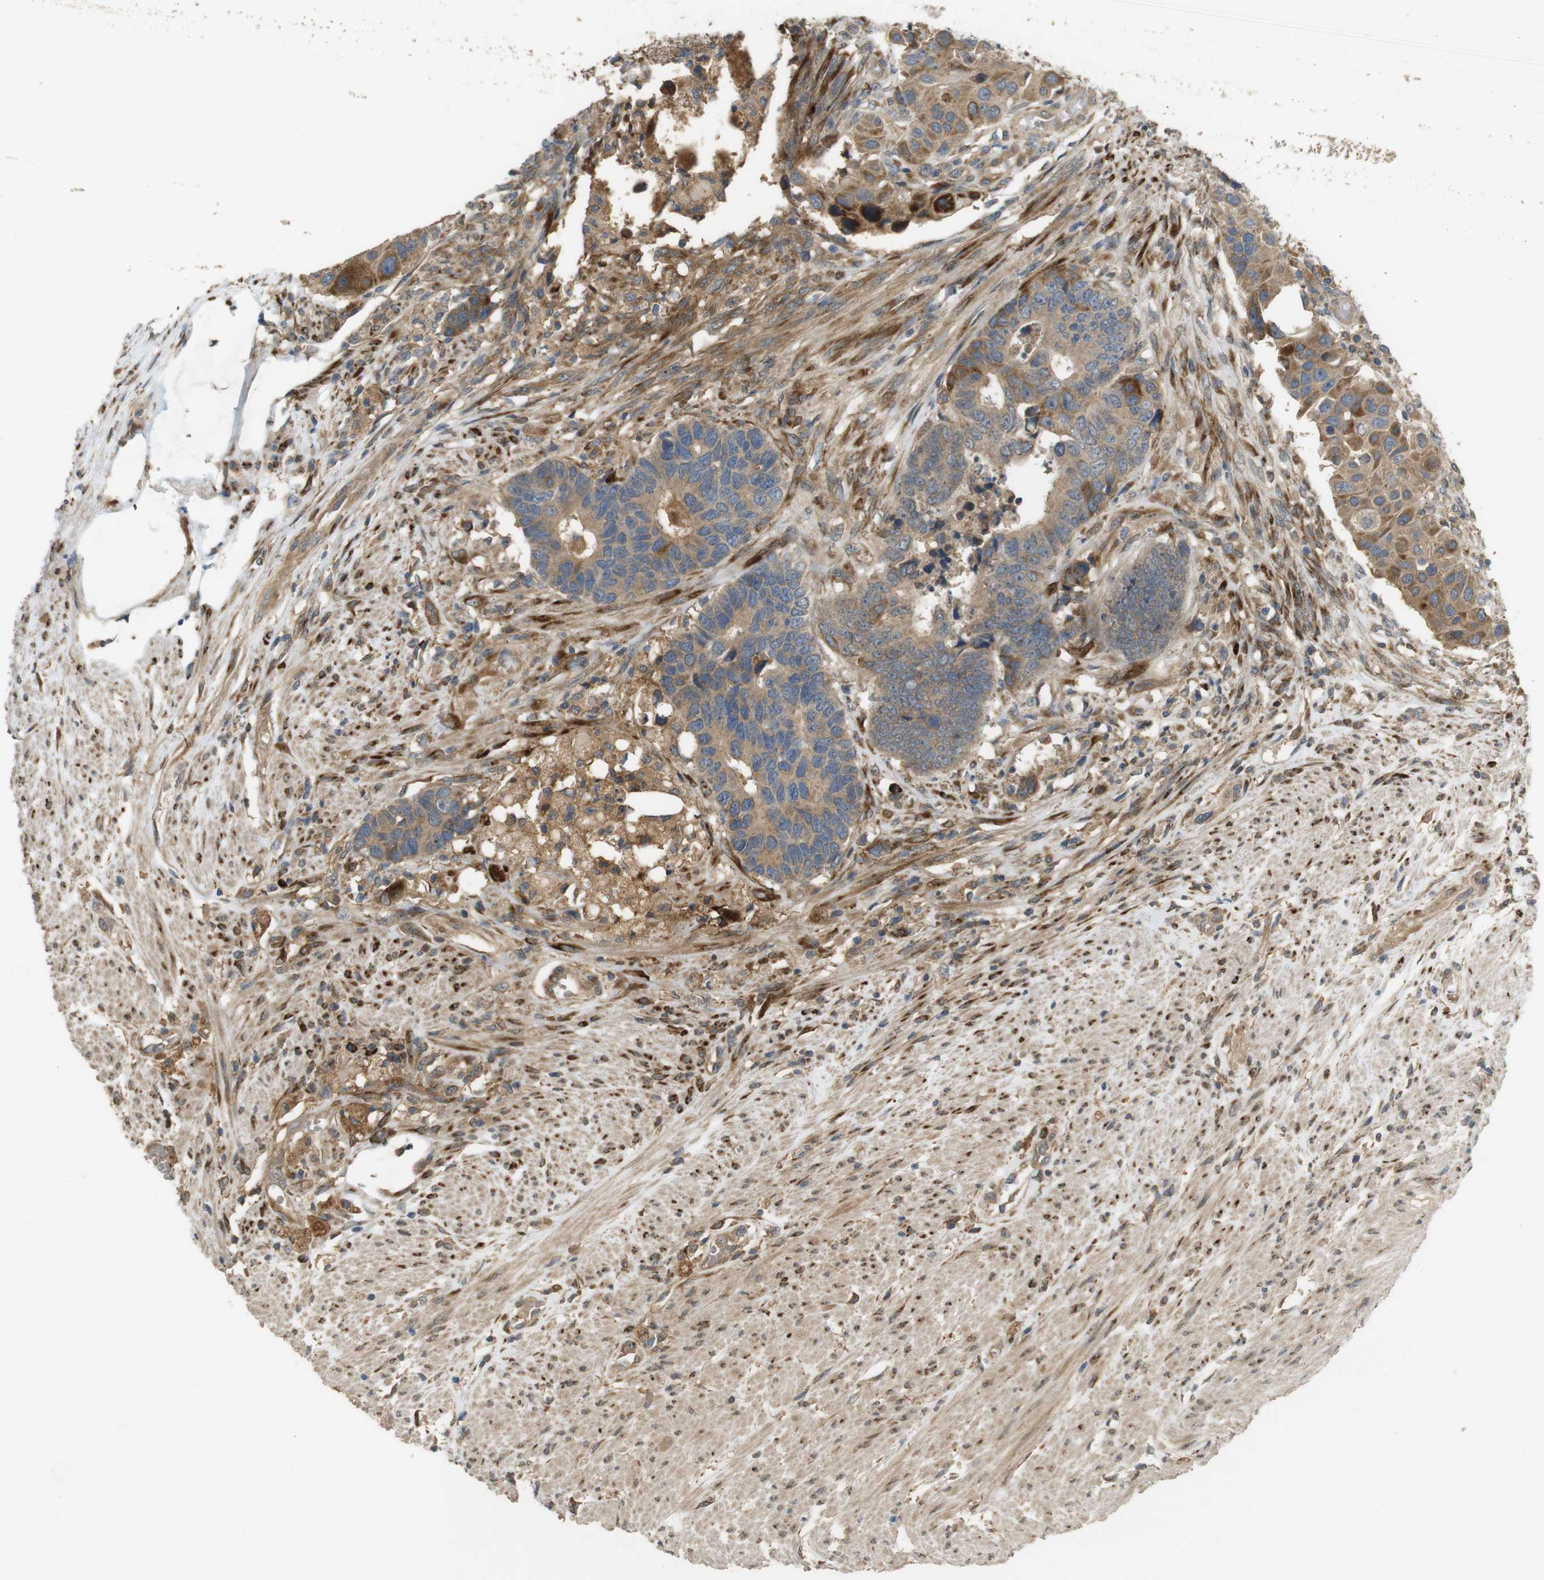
{"staining": {"intensity": "moderate", "quantity": ">75%", "location": "cytoplasmic/membranous"}, "tissue": "colorectal cancer", "cell_type": "Tumor cells", "image_type": "cancer", "snomed": [{"axis": "morphology", "description": "Adenocarcinoma, NOS"}, {"axis": "topography", "description": "Rectum"}], "caption": "Immunohistochemical staining of human colorectal adenocarcinoma displays medium levels of moderate cytoplasmic/membranous positivity in about >75% of tumor cells.", "gene": "ARHGAP24", "patient": {"sex": "male", "age": 51}}